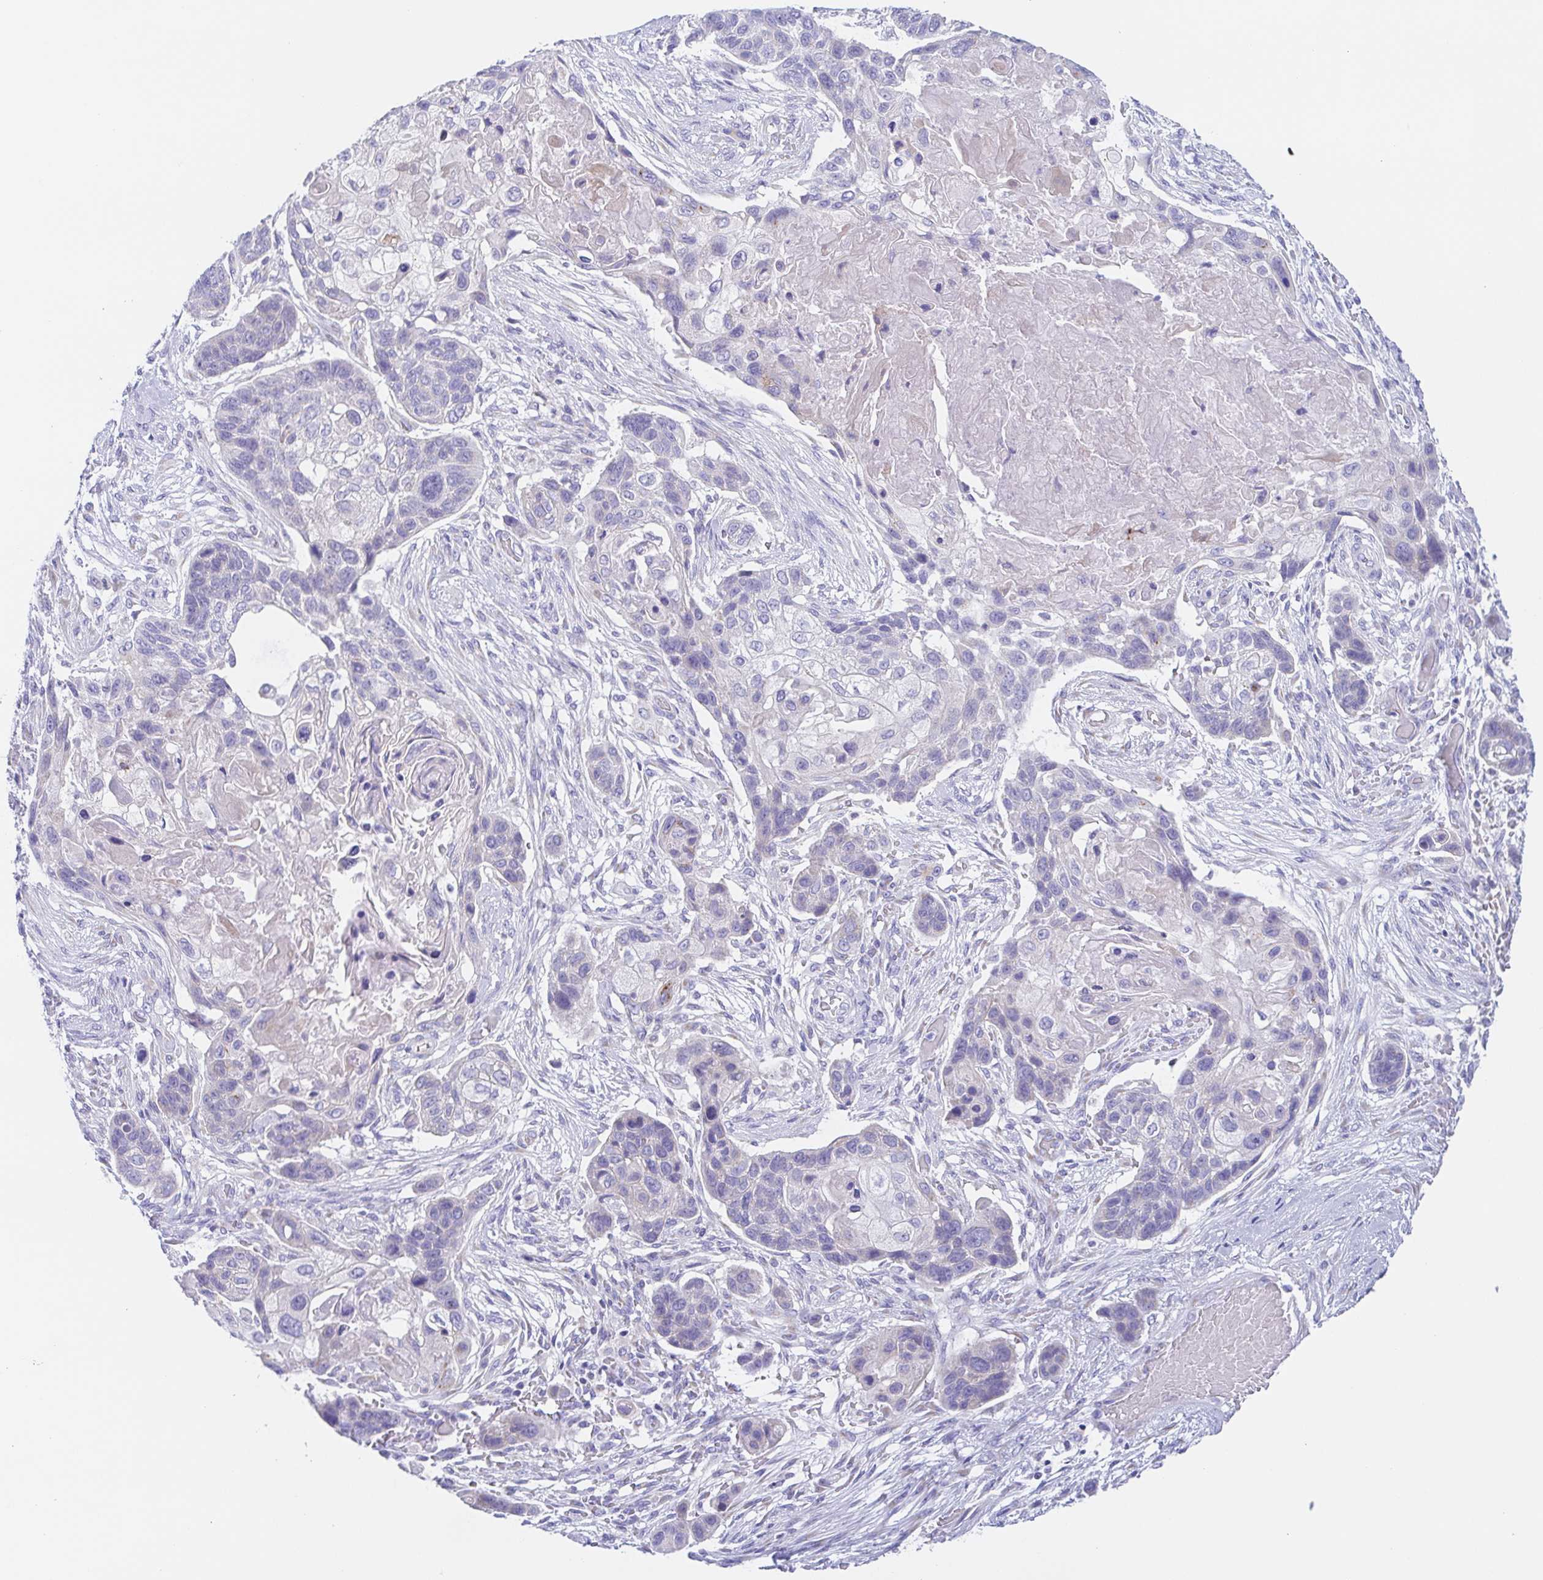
{"staining": {"intensity": "negative", "quantity": "none", "location": "none"}, "tissue": "lung cancer", "cell_type": "Tumor cells", "image_type": "cancer", "snomed": [{"axis": "morphology", "description": "Squamous cell carcinoma, NOS"}, {"axis": "topography", "description": "Lung"}], "caption": "IHC image of human squamous cell carcinoma (lung) stained for a protein (brown), which demonstrates no staining in tumor cells. Nuclei are stained in blue.", "gene": "SCG3", "patient": {"sex": "male", "age": 69}}